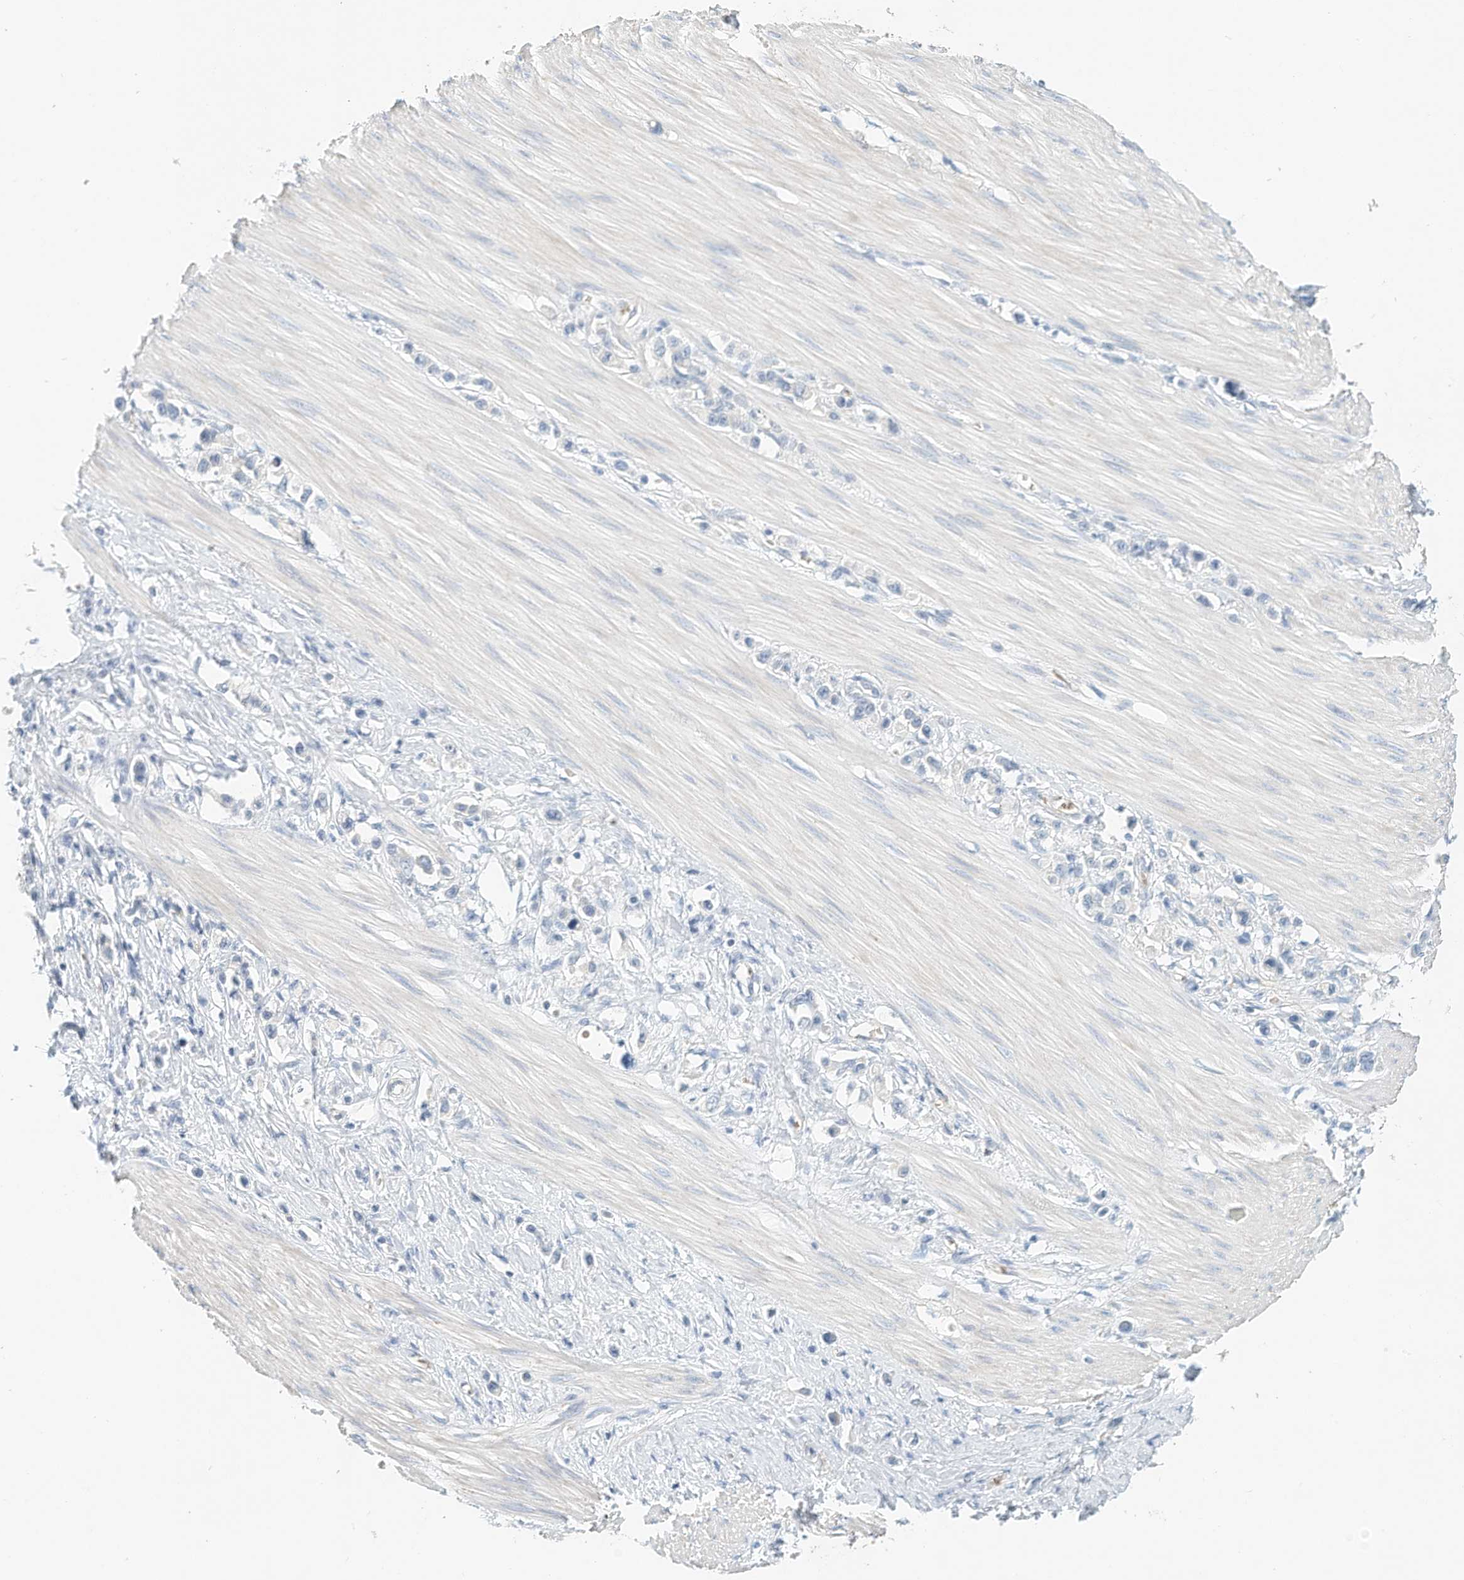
{"staining": {"intensity": "negative", "quantity": "none", "location": "none"}, "tissue": "stomach cancer", "cell_type": "Tumor cells", "image_type": "cancer", "snomed": [{"axis": "morphology", "description": "Adenocarcinoma, NOS"}, {"axis": "topography", "description": "Stomach"}], "caption": "The immunohistochemistry histopathology image has no significant staining in tumor cells of stomach cancer tissue.", "gene": "RCAN3", "patient": {"sex": "female", "age": 65}}